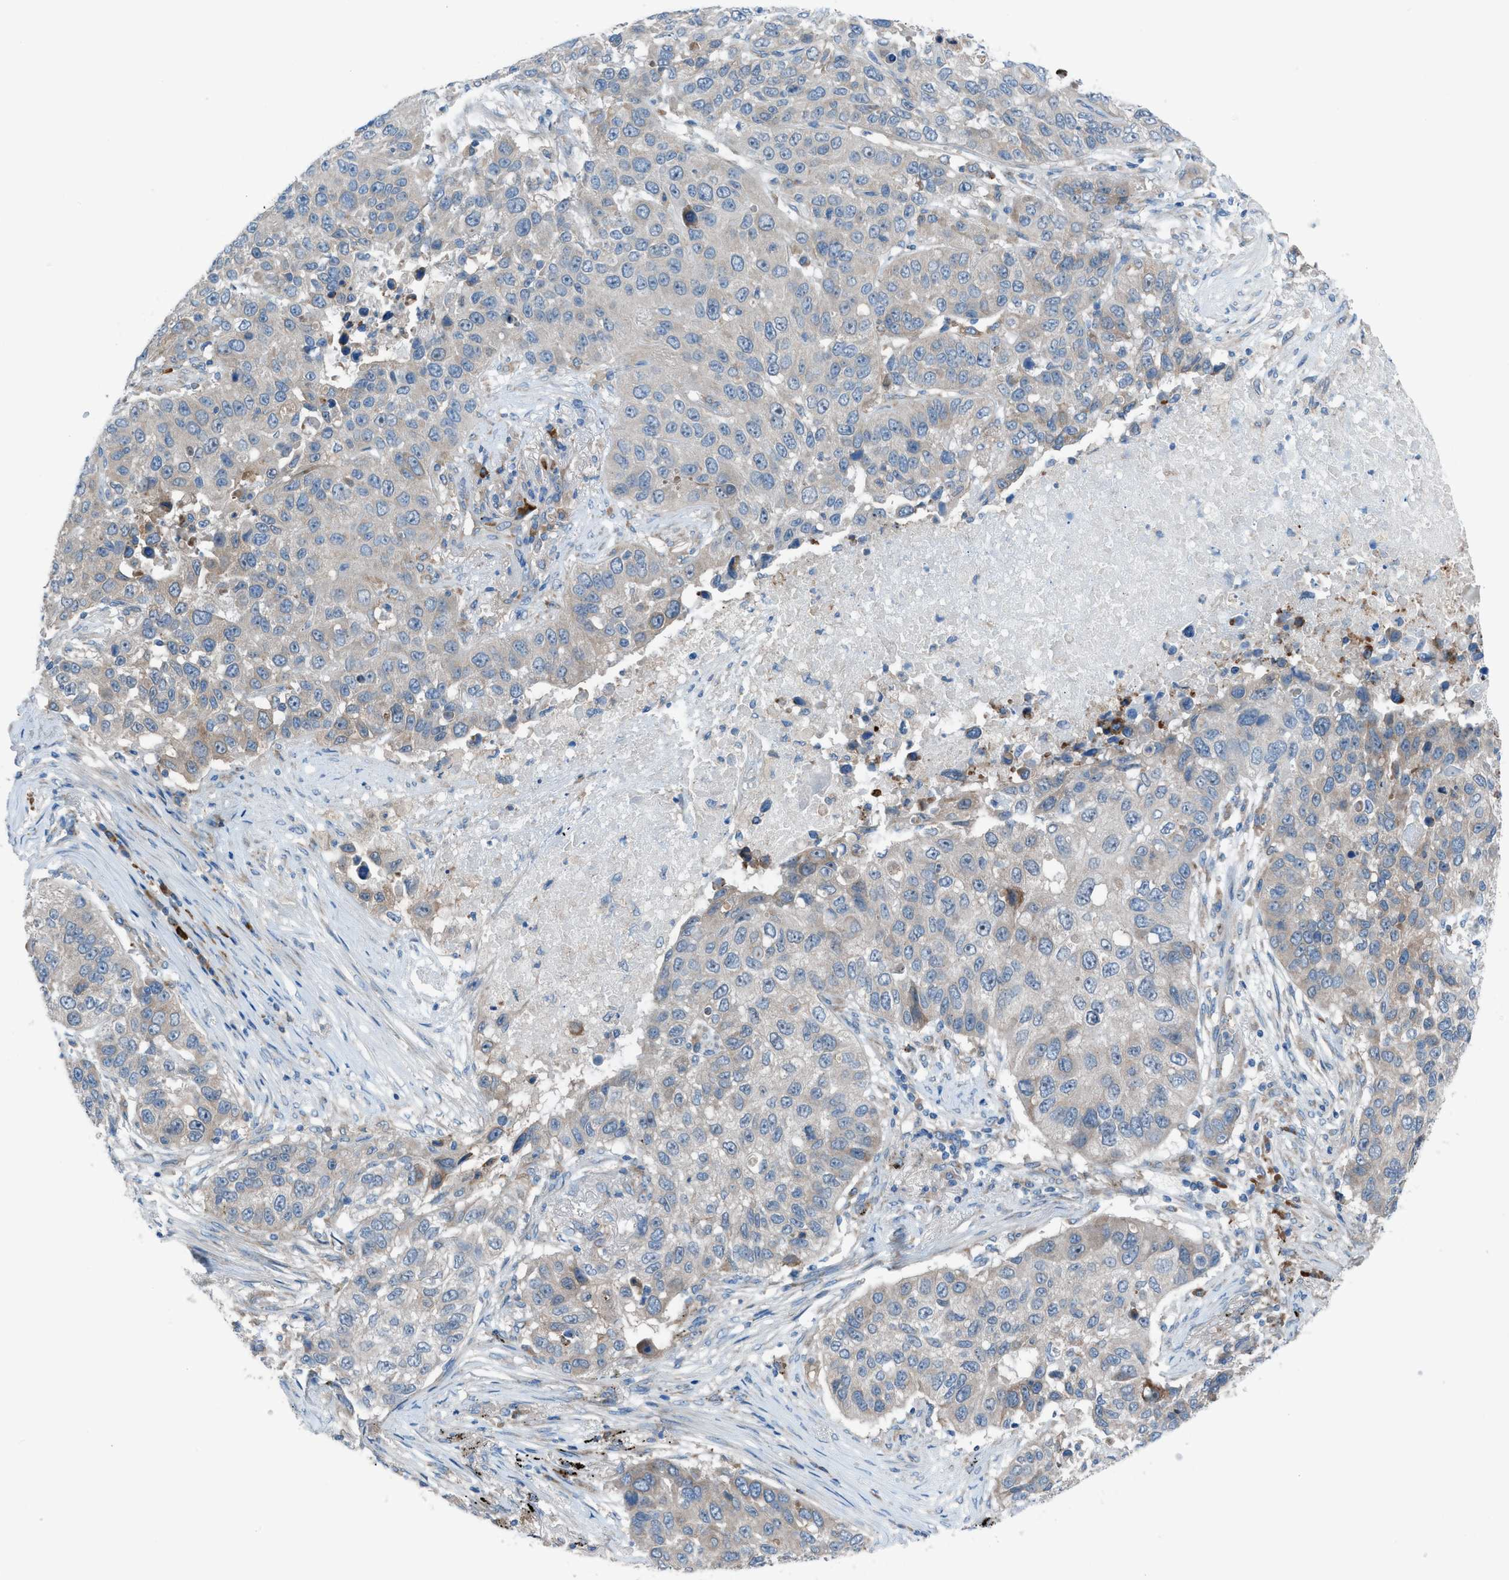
{"staining": {"intensity": "negative", "quantity": "none", "location": "none"}, "tissue": "lung cancer", "cell_type": "Tumor cells", "image_type": "cancer", "snomed": [{"axis": "morphology", "description": "Squamous cell carcinoma, NOS"}, {"axis": "topography", "description": "Lung"}], "caption": "DAB immunohistochemical staining of lung squamous cell carcinoma reveals no significant positivity in tumor cells. The staining was performed using DAB (3,3'-diaminobenzidine) to visualize the protein expression in brown, while the nuclei were stained in blue with hematoxylin (Magnification: 20x).", "gene": "HEG1", "patient": {"sex": "male", "age": 57}}